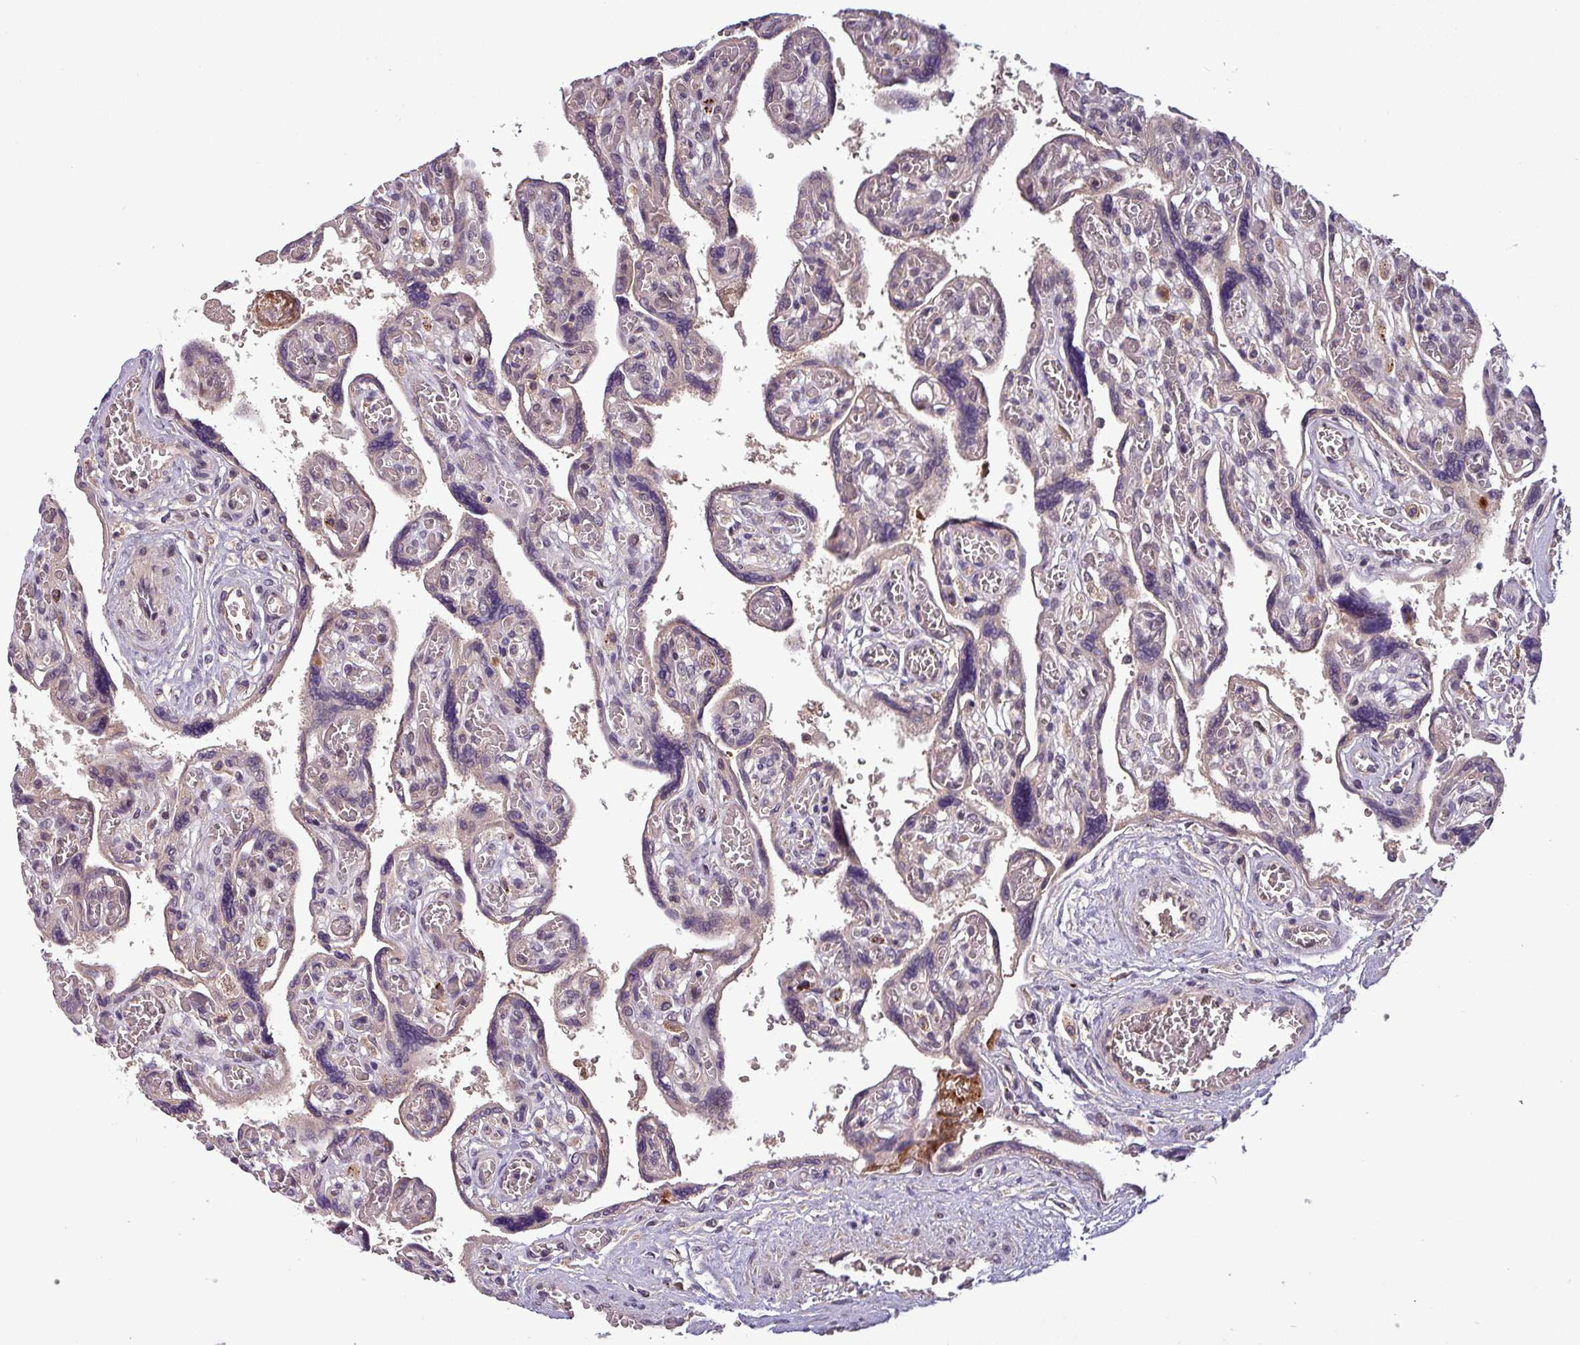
{"staining": {"intensity": "weak", "quantity": "<25%", "location": "cytoplasmic/membranous"}, "tissue": "placenta", "cell_type": "Trophoblastic cells", "image_type": "normal", "snomed": [{"axis": "morphology", "description": "Normal tissue, NOS"}, {"axis": "topography", "description": "Placenta"}], "caption": "Trophoblastic cells are negative for brown protein staining in normal placenta. The staining is performed using DAB brown chromogen with nuclei counter-stained in using hematoxylin.", "gene": "PUS1", "patient": {"sex": "female", "age": 39}}